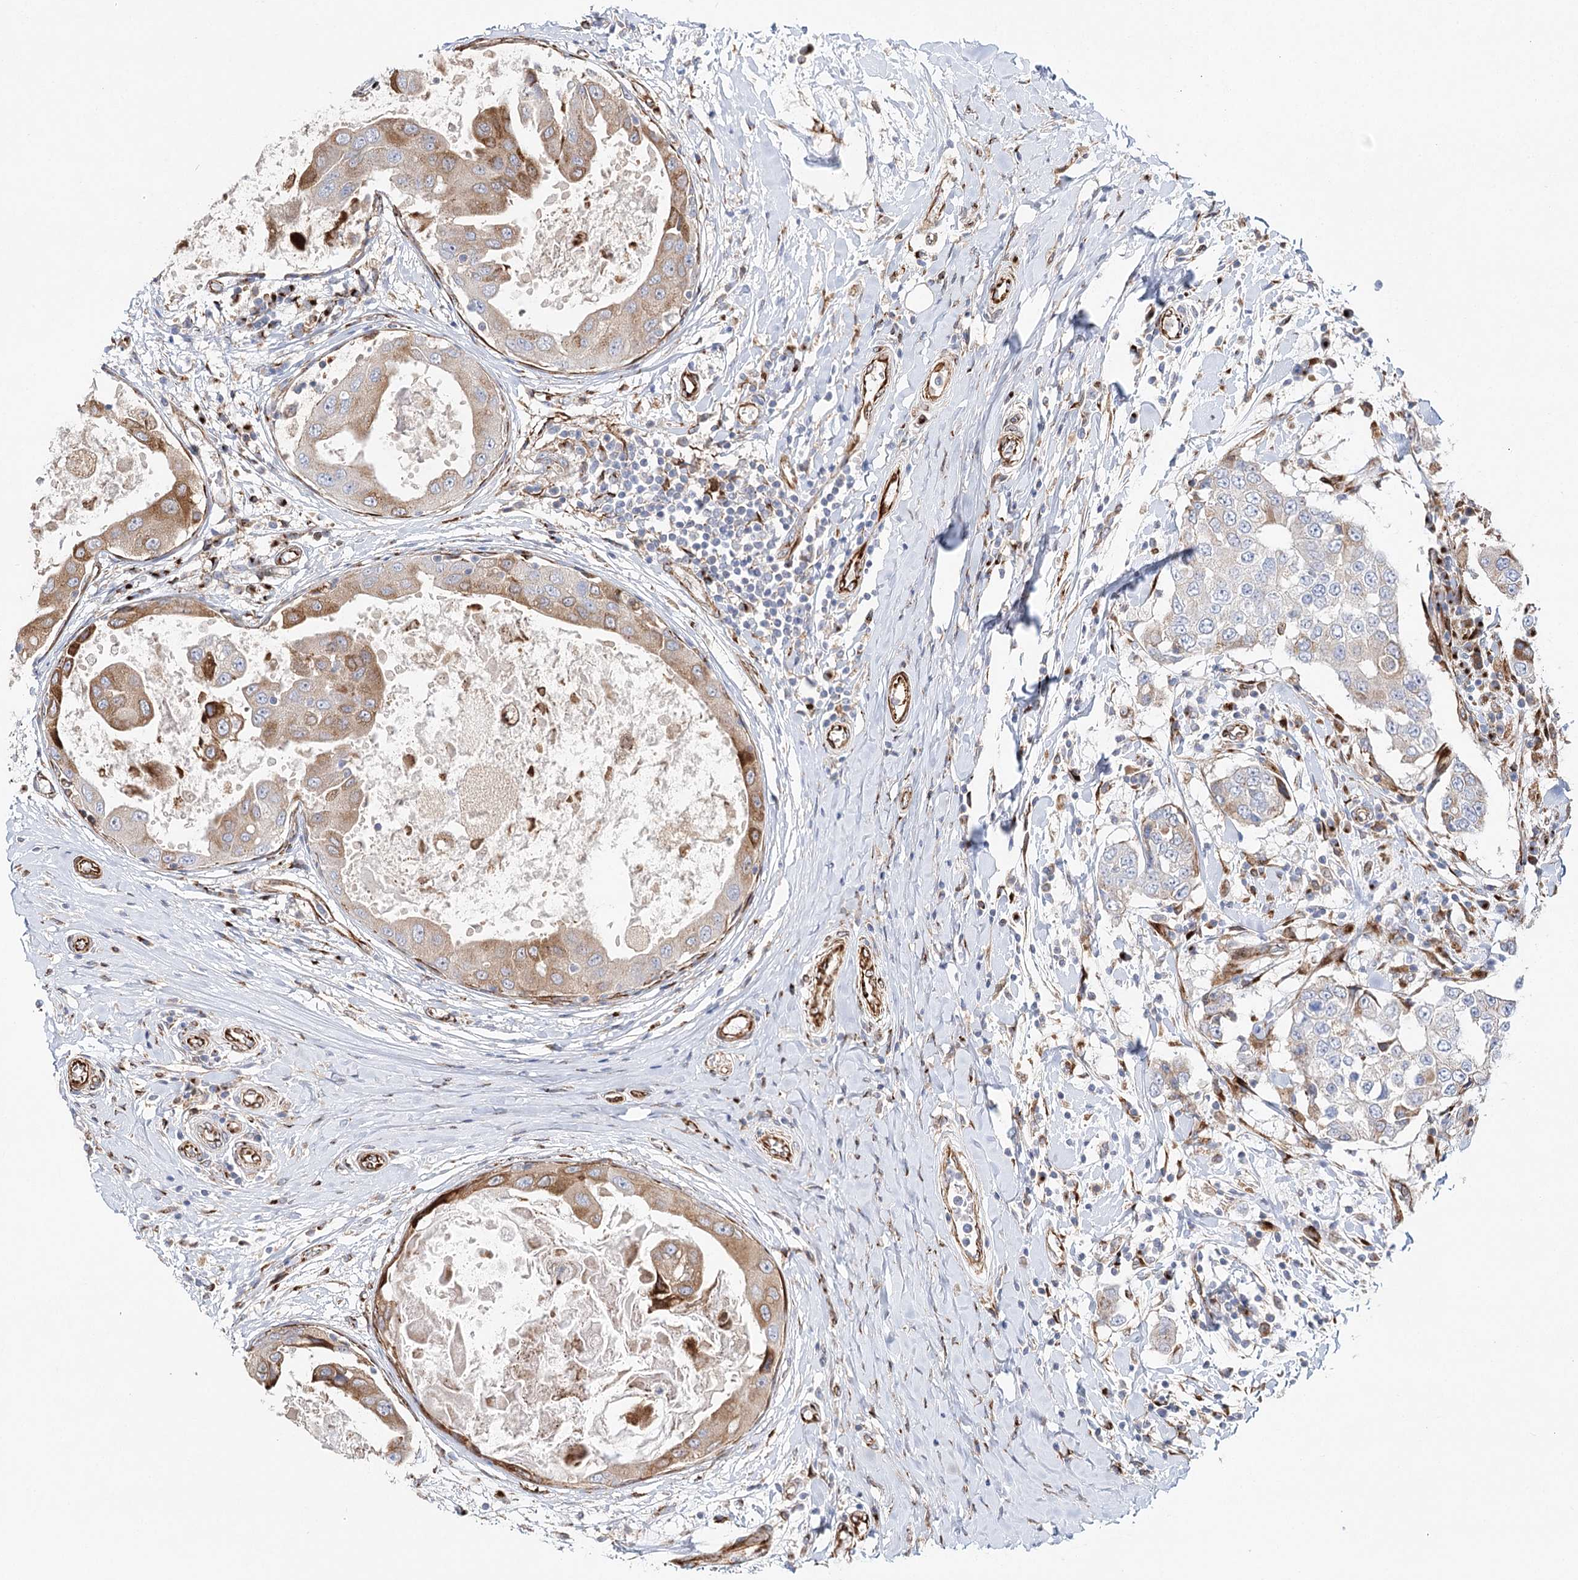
{"staining": {"intensity": "moderate", "quantity": "25%-75%", "location": "cytoplasmic/membranous"}, "tissue": "breast cancer", "cell_type": "Tumor cells", "image_type": "cancer", "snomed": [{"axis": "morphology", "description": "Duct carcinoma"}, {"axis": "topography", "description": "Breast"}], "caption": "Moderate cytoplasmic/membranous expression is appreciated in approximately 25%-75% of tumor cells in breast cancer. The protein is shown in brown color, while the nuclei are stained blue.", "gene": "ABRAXAS2", "patient": {"sex": "female", "age": 27}}